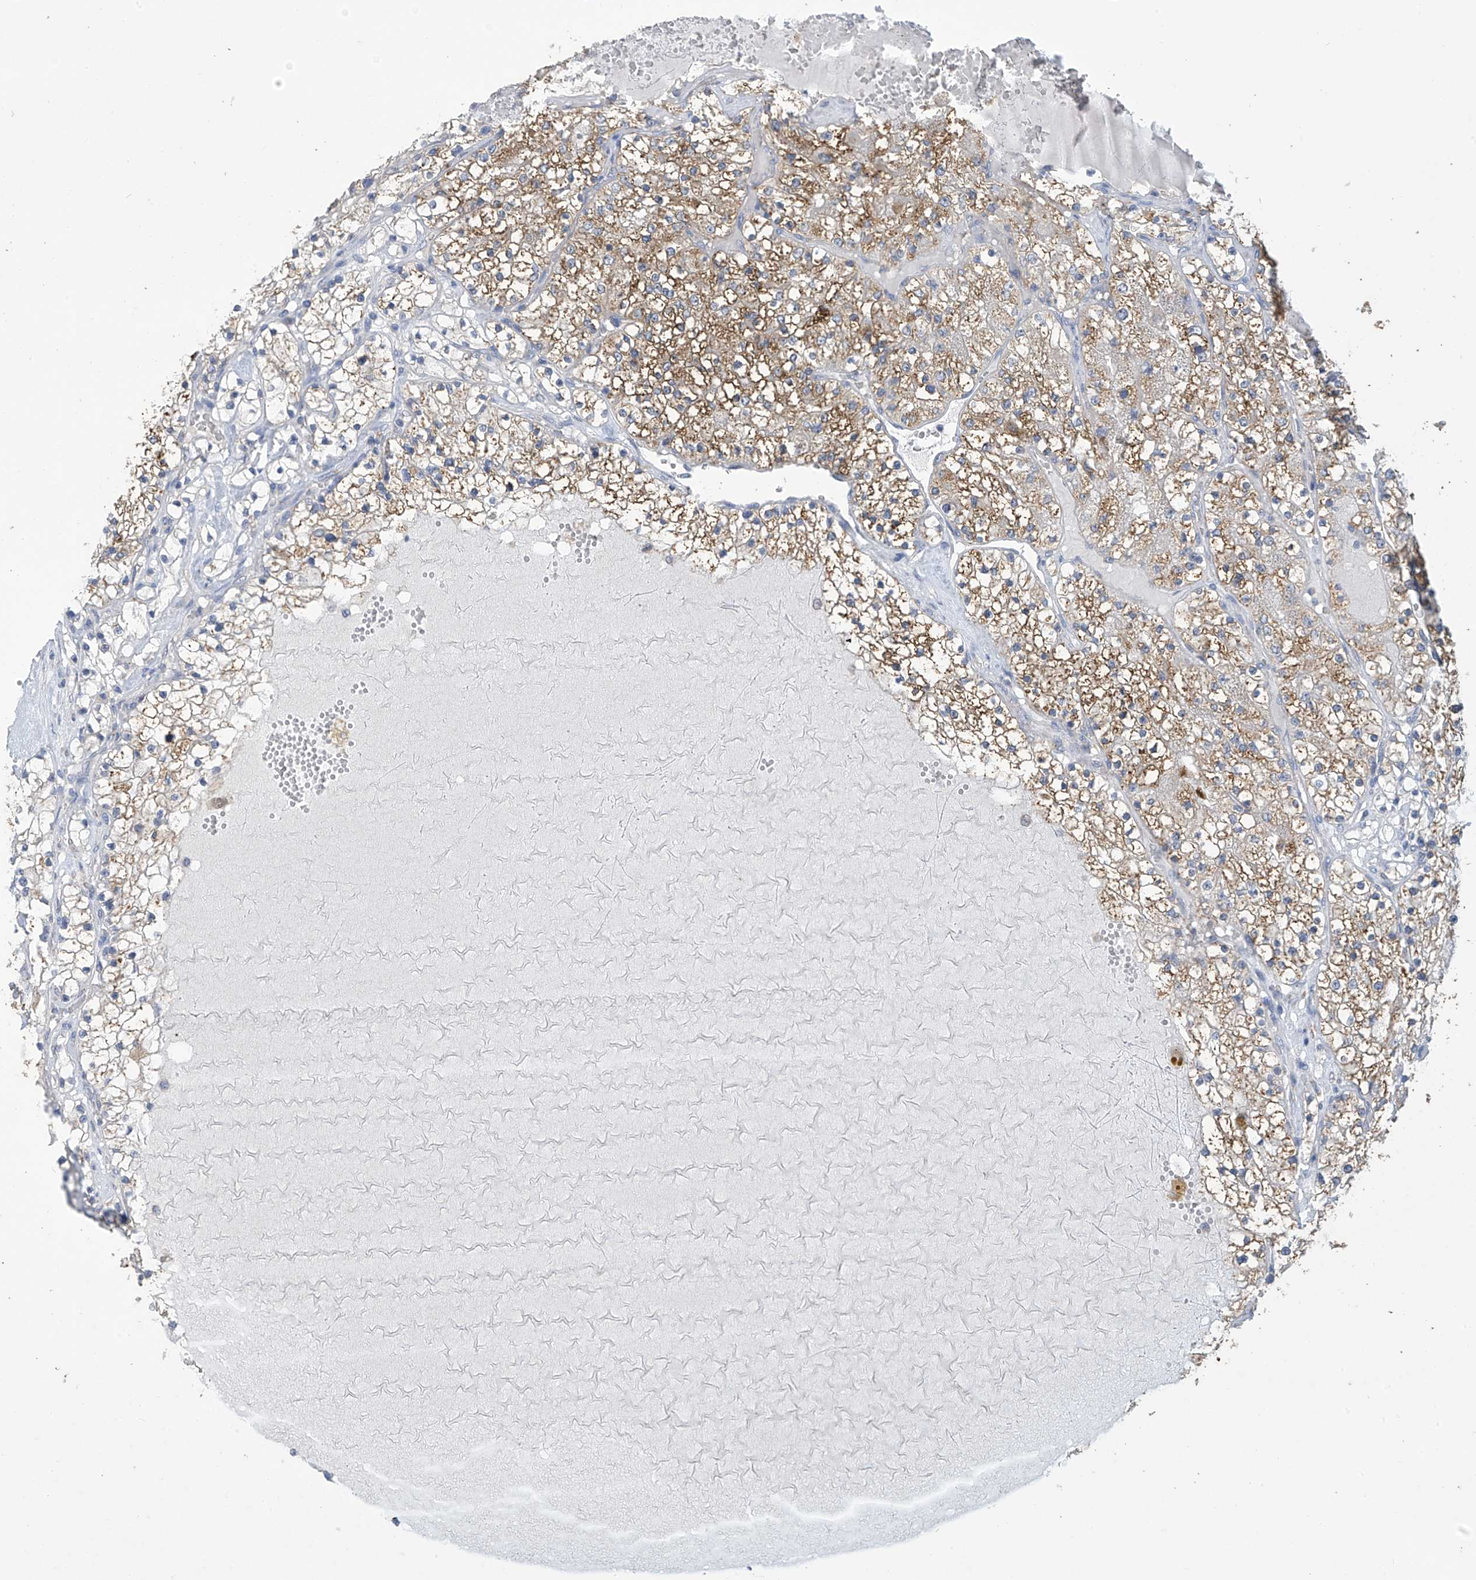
{"staining": {"intensity": "moderate", "quantity": ">75%", "location": "cytoplasmic/membranous"}, "tissue": "renal cancer", "cell_type": "Tumor cells", "image_type": "cancer", "snomed": [{"axis": "morphology", "description": "Normal tissue, NOS"}, {"axis": "morphology", "description": "Adenocarcinoma, NOS"}, {"axis": "topography", "description": "Kidney"}], "caption": "Immunohistochemistry (IHC) micrograph of adenocarcinoma (renal) stained for a protein (brown), which exhibits medium levels of moderate cytoplasmic/membranous staining in about >75% of tumor cells.", "gene": "OGT", "patient": {"sex": "male", "age": 68}}